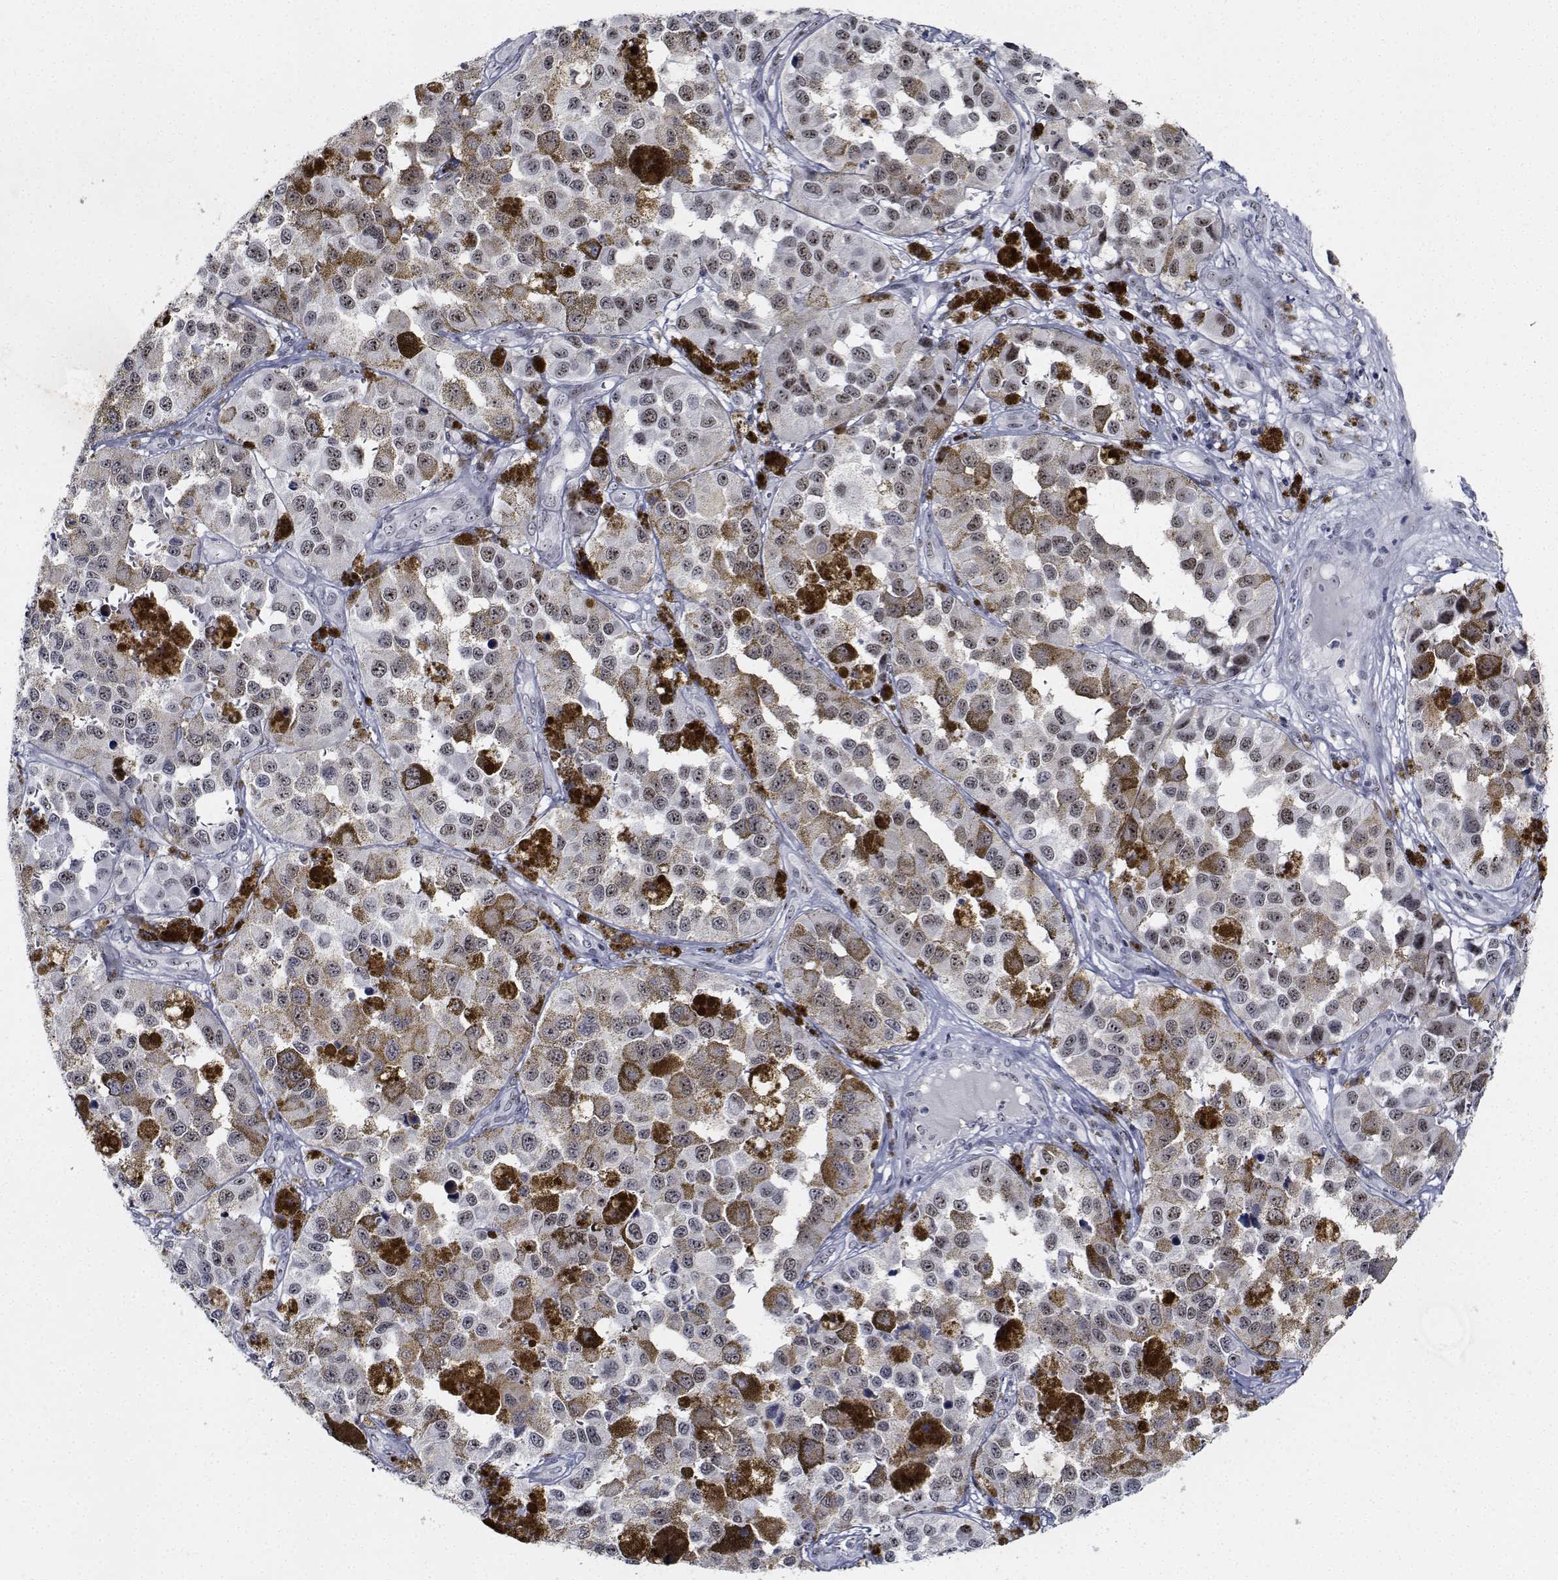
{"staining": {"intensity": "moderate", "quantity": "25%-75%", "location": "nuclear"}, "tissue": "melanoma", "cell_type": "Tumor cells", "image_type": "cancer", "snomed": [{"axis": "morphology", "description": "Malignant melanoma, NOS"}, {"axis": "topography", "description": "Skin"}], "caption": "Brown immunohistochemical staining in human malignant melanoma shows moderate nuclear staining in approximately 25%-75% of tumor cells.", "gene": "NVL", "patient": {"sex": "female", "age": 58}}